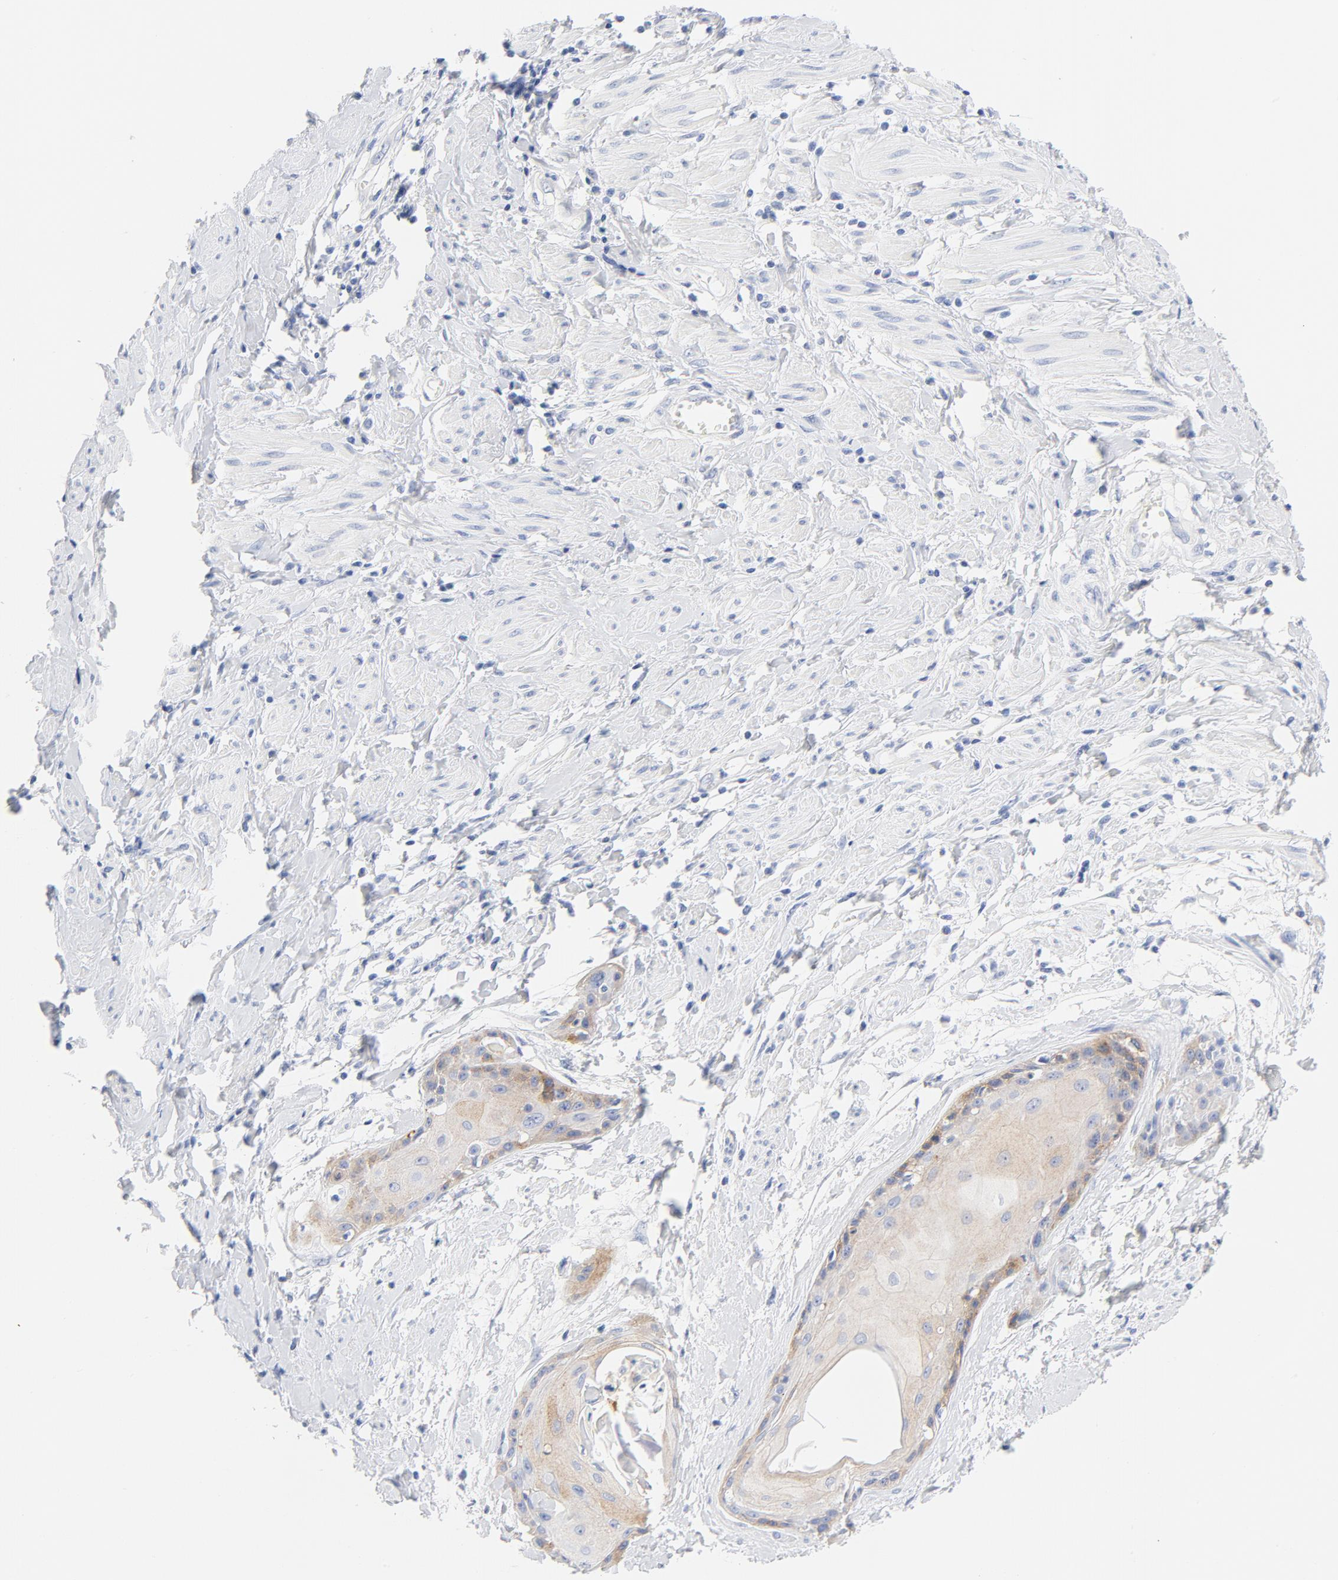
{"staining": {"intensity": "weak", "quantity": ">75%", "location": "cytoplasmic/membranous"}, "tissue": "cervical cancer", "cell_type": "Tumor cells", "image_type": "cancer", "snomed": [{"axis": "morphology", "description": "Squamous cell carcinoma, NOS"}, {"axis": "topography", "description": "Cervix"}], "caption": "Cervical cancer (squamous cell carcinoma) stained with a protein marker shows weak staining in tumor cells.", "gene": "FGFR3", "patient": {"sex": "female", "age": 57}}